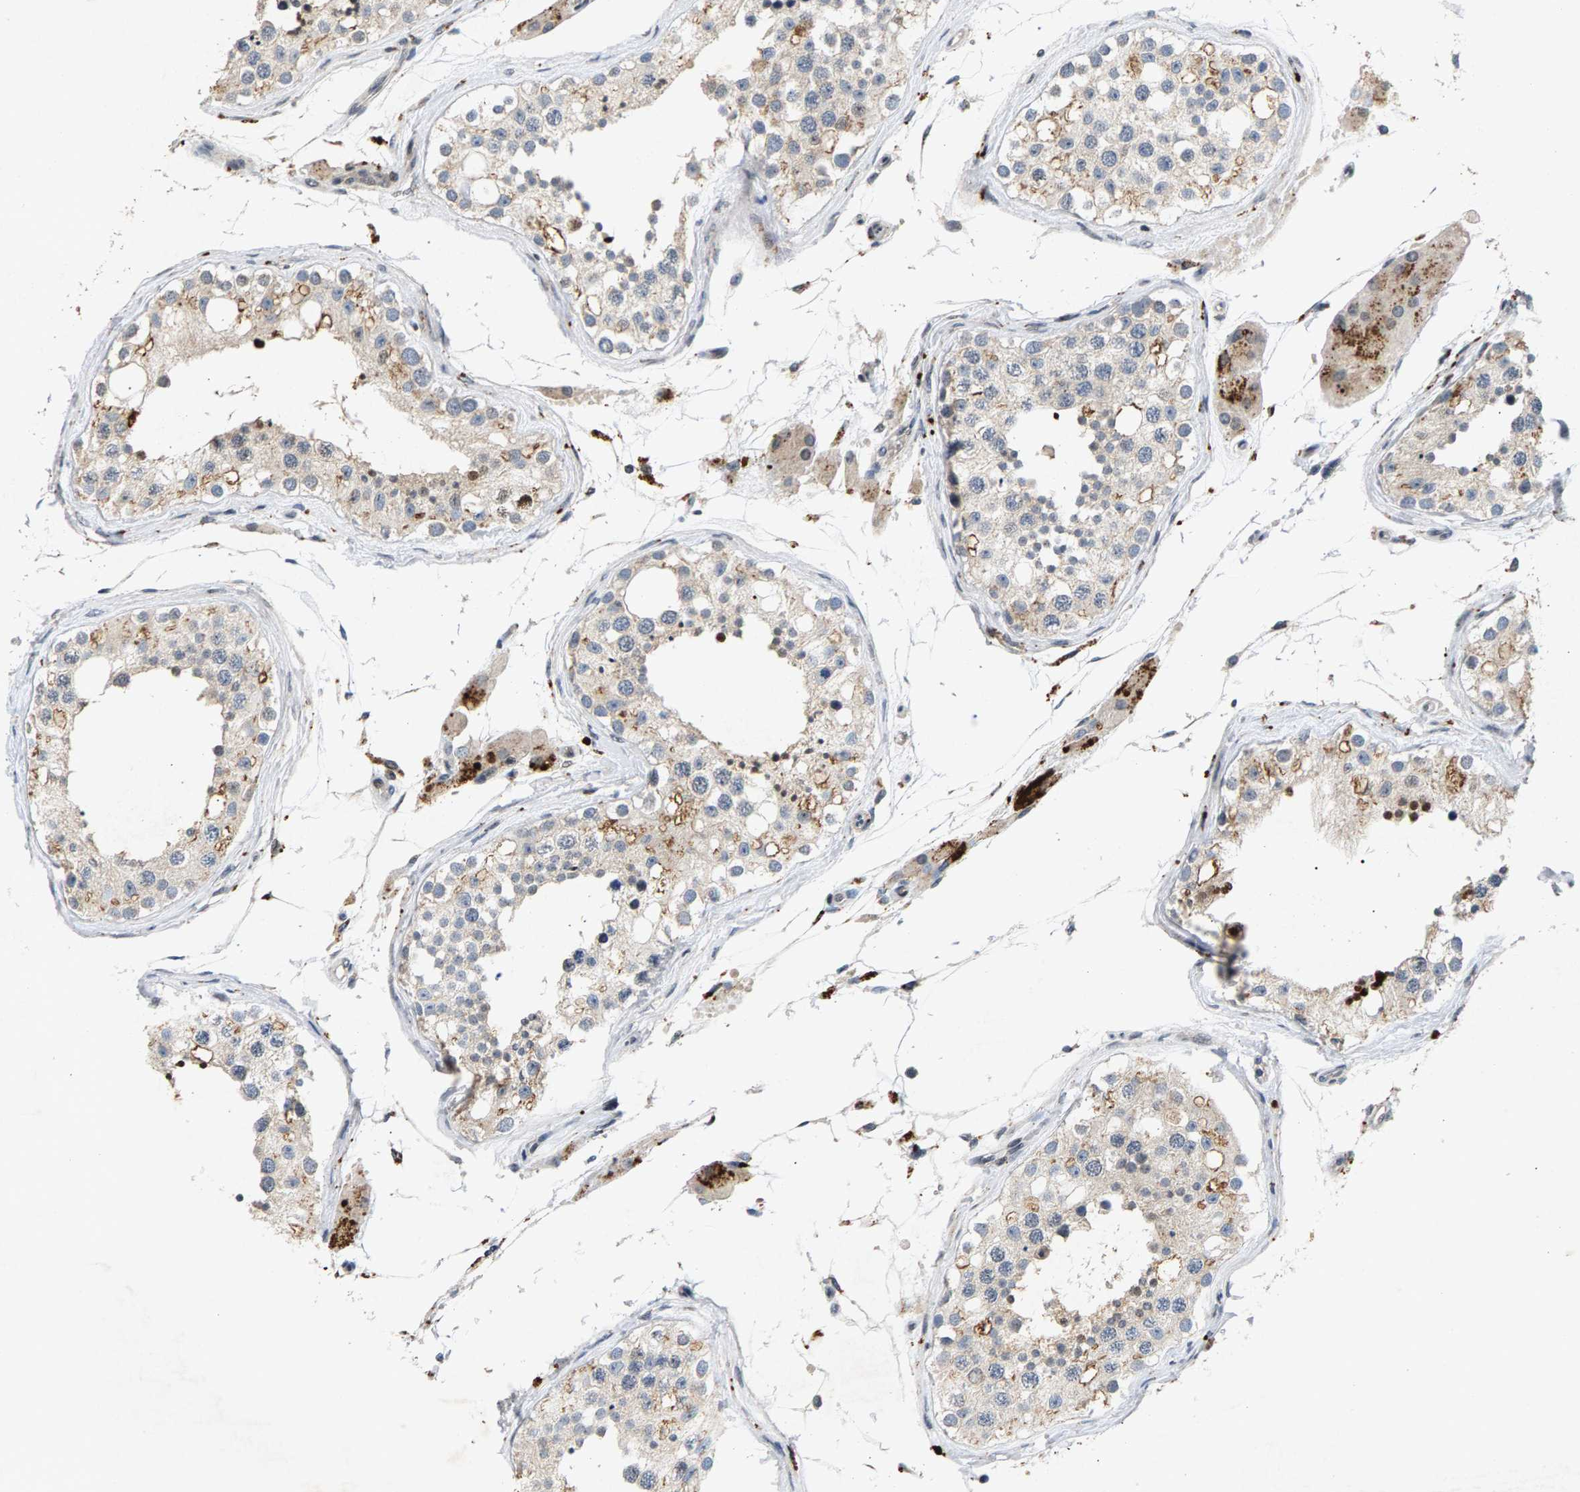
{"staining": {"intensity": "strong", "quantity": "<25%", "location": "cytoplasmic/membranous"}, "tissue": "testis", "cell_type": "Cells in seminiferous ducts", "image_type": "normal", "snomed": [{"axis": "morphology", "description": "Normal tissue, NOS"}, {"axis": "topography", "description": "Testis"}], "caption": "Protein expression analysis of benign human testis reveals strong cytoplasmic/membranous staining in about <25% of cells in seminiferous ducts.", "gene": "ZPR1", "patient": {"sex": "male", "age": 68}}